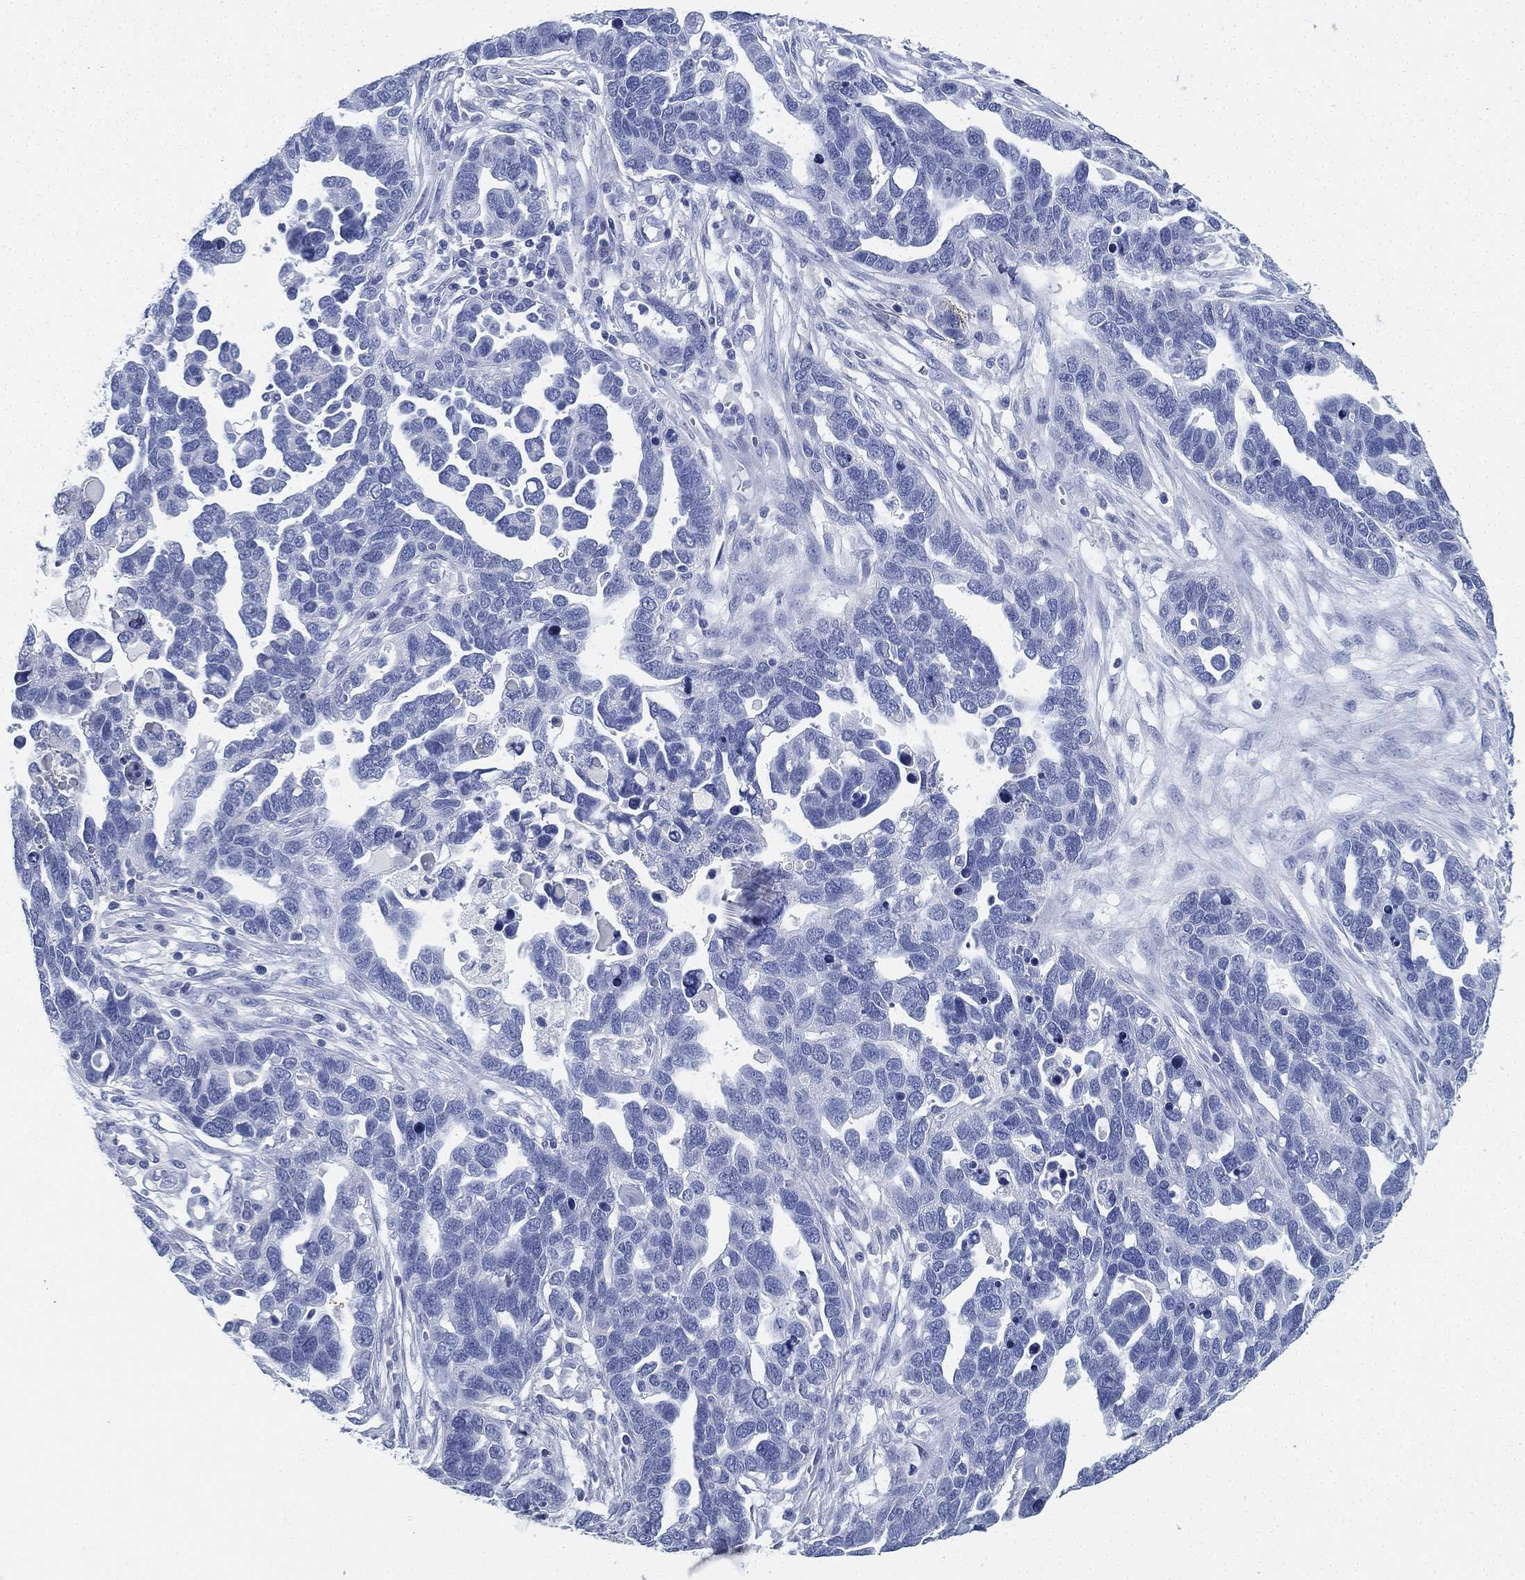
{"staining": {"intensity": "negative", "quantity": "none", "location": "none"}, "tissue": "ovarian cancer", "cell_type": "Tumor cells", "image_type": "cancer", "snomed": [{"axis": "morphology", "description": "Cystadenocarcinoma, serous, NOS"}, {"axis": "topography", "description": "Ovary"}], "caption": "High magnification brightfield microscopy of serous cystadenocarcinoma (ovarian) stained with DAB (3,3'-diaminobenzidine) (brown) and counterstained with hematoxylin (blue): tumor cells show no significant staining.", "gene": "DEFB121", "patient": {"sex": "female", "age": 54}}